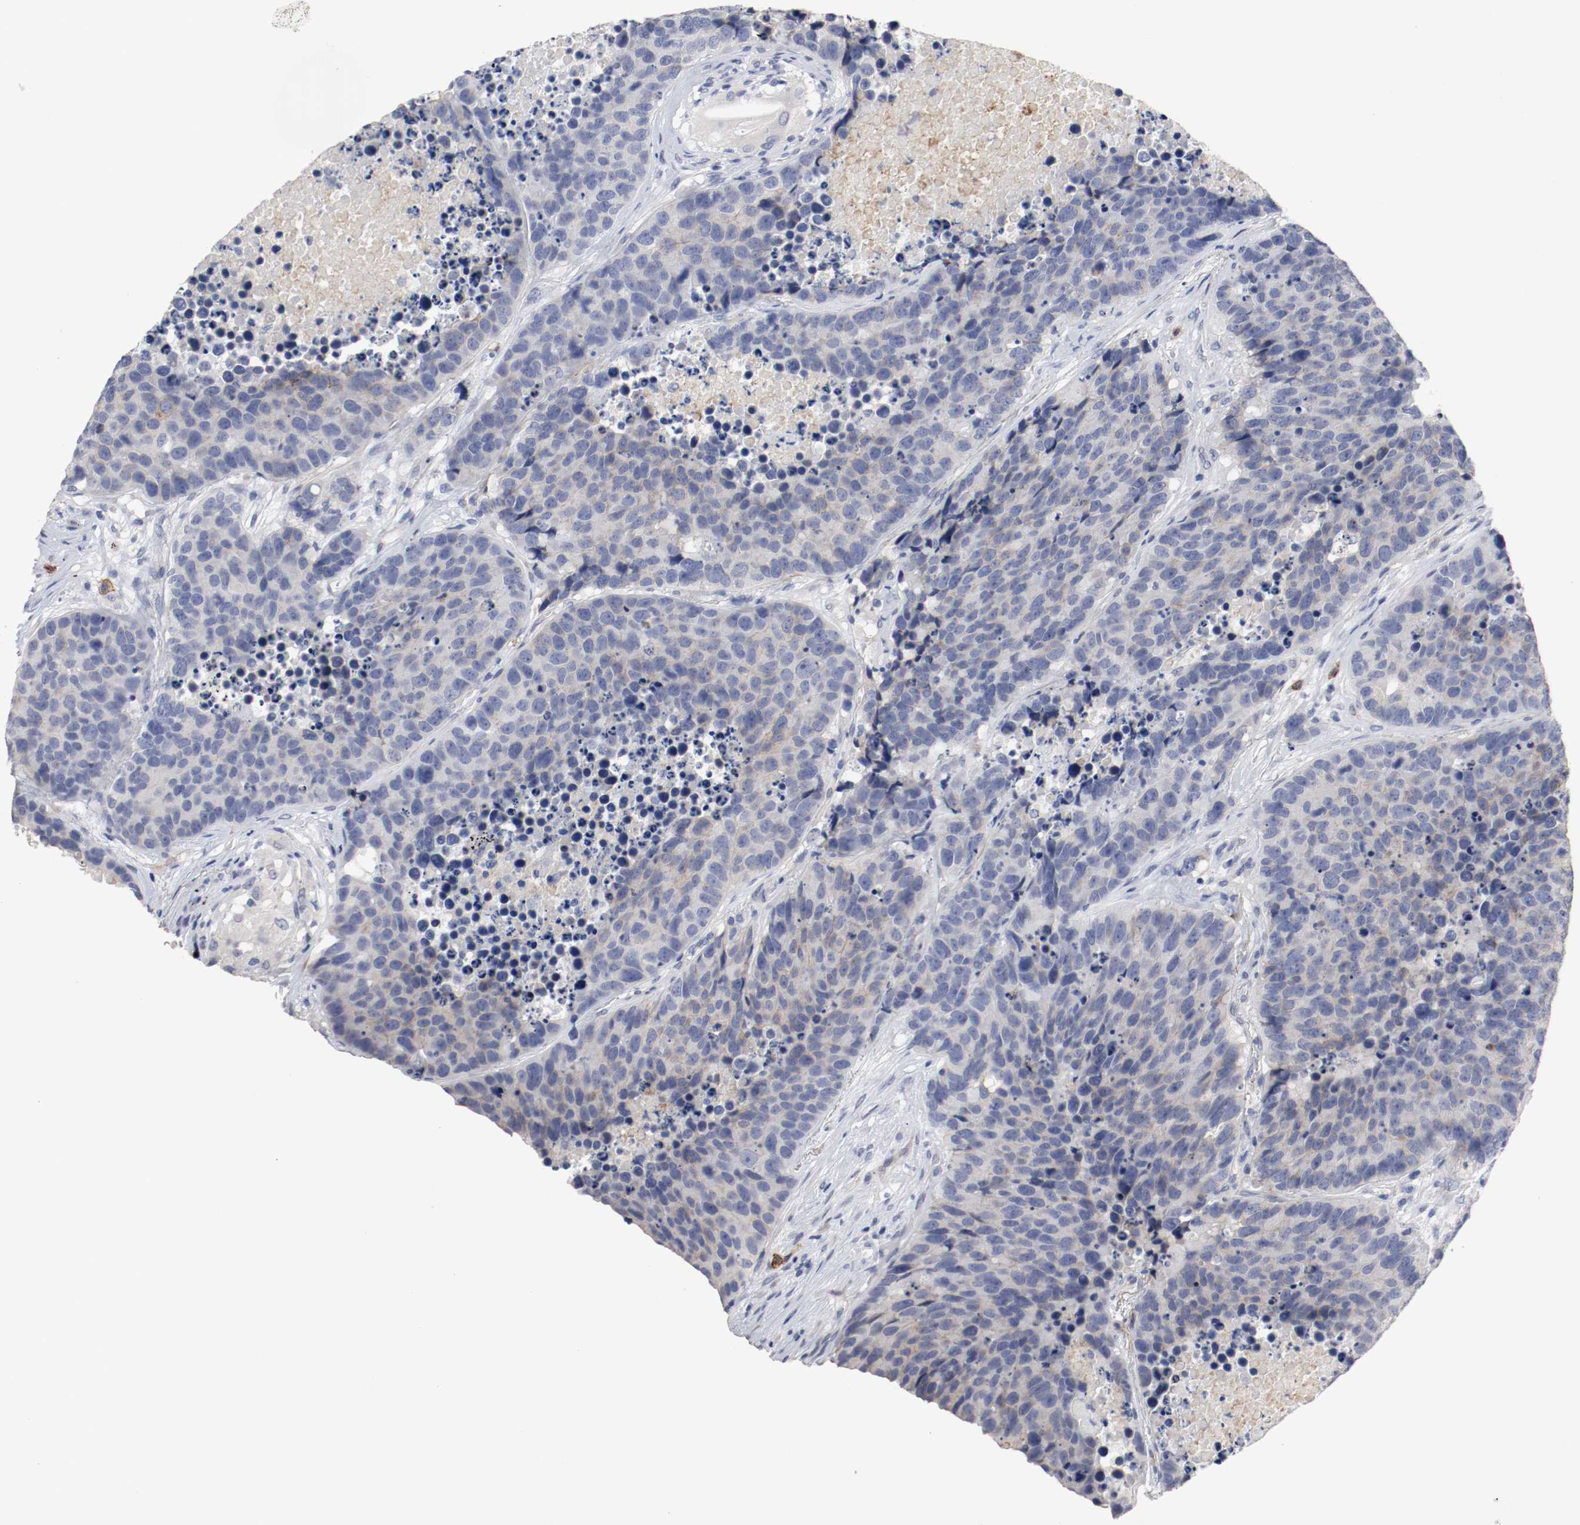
{"staining": {"intensity": "weak", "quantity": "<25%", "location": "cytoplasmic/membranous"}, "tissue": "carcinoid", "cell_type": "Tumor cells", "image_type": "cancer", "snomed": [{"axis": "morphology", "description": "Carcinoid, malignant, NOS"}, {"axis": "topography", "description": "Lung"}], "caption": "Malignant carcinoid was stained to show a protein in brown. There is no significant expression in tumor cells. (DAB immunohistochemistry visualized using brightfield microscopy, high magnification).", "gene": "KIT", "patient": {"sex": "male", "age": 60}}